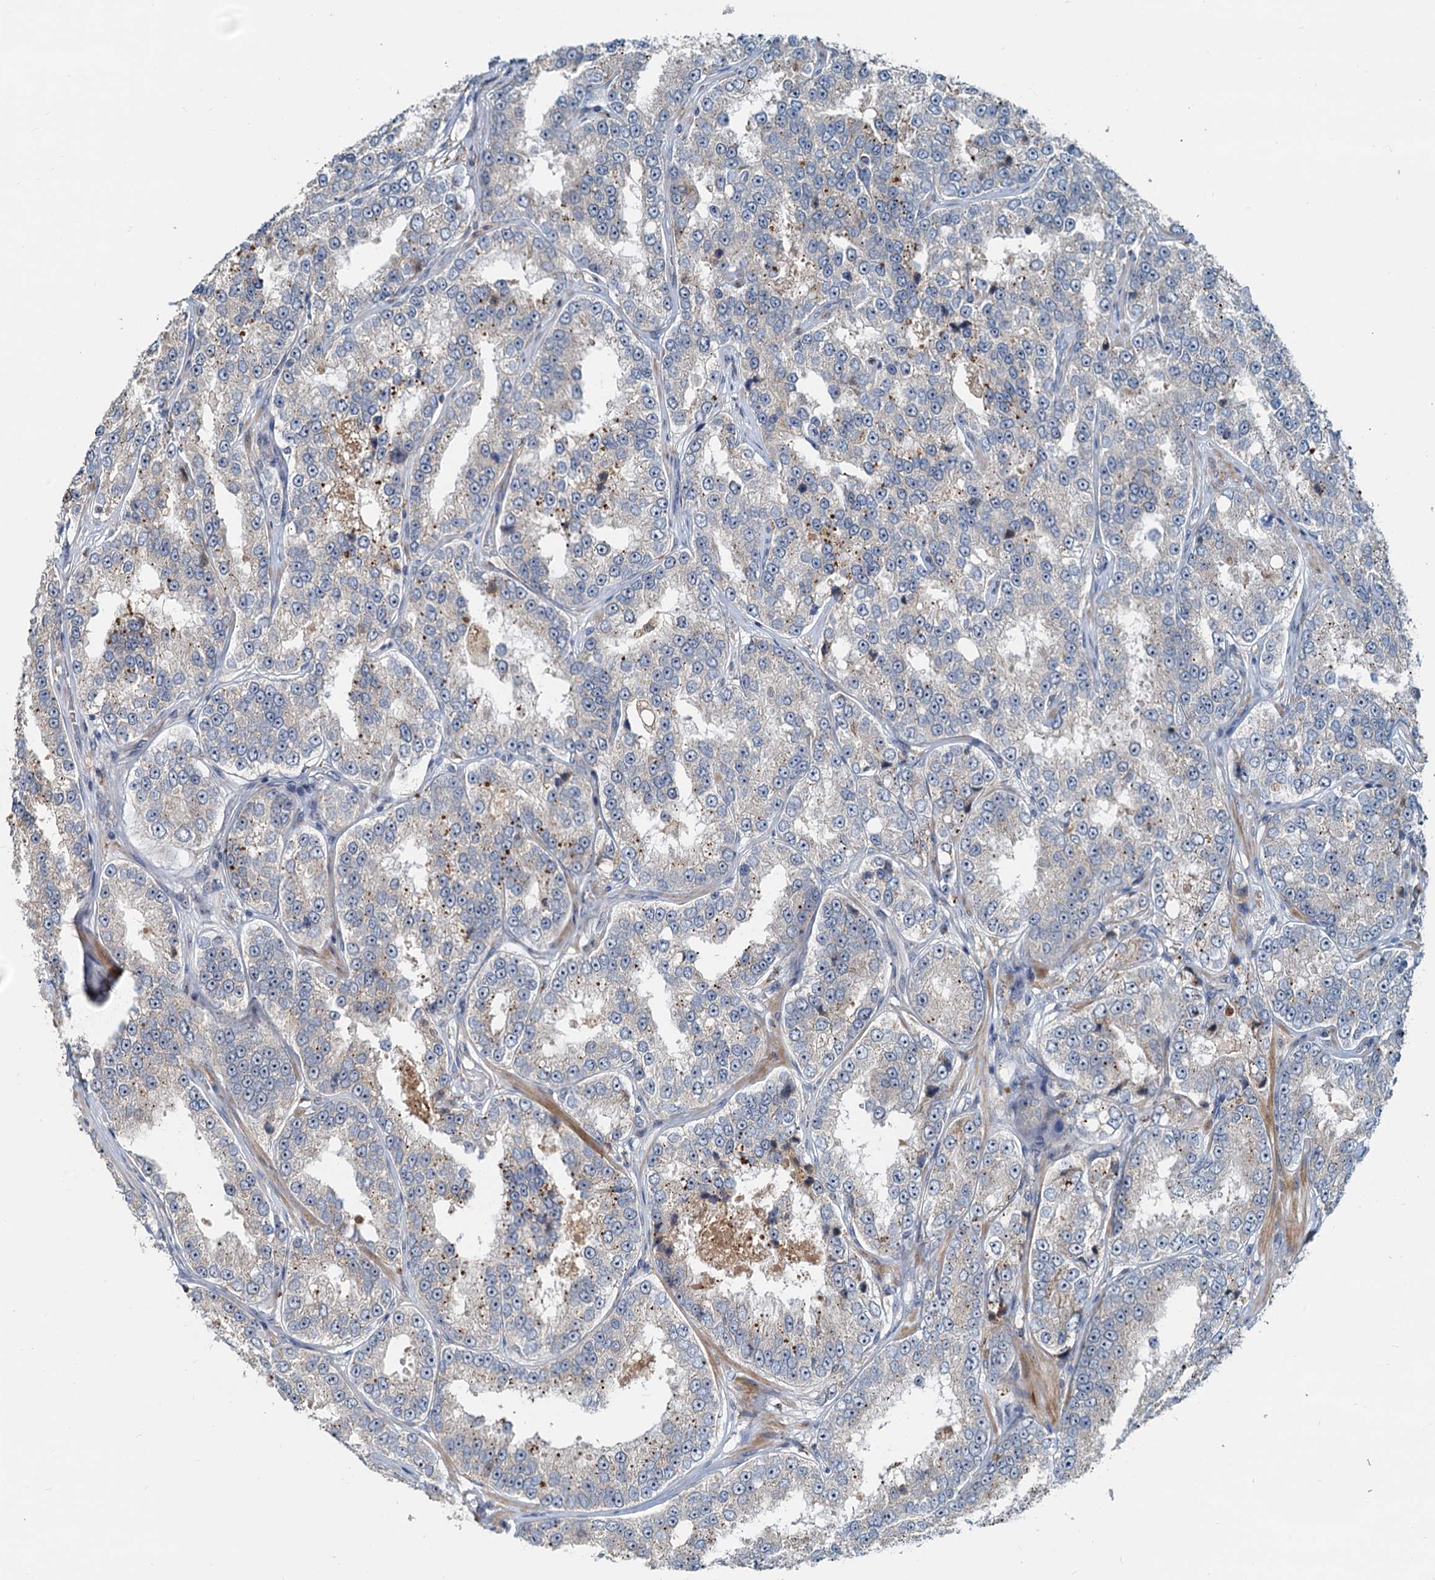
{"staining": {"intensity": "moderate", "quantity": "<25%", "location": "cytoplasmic/membranous"}, "tissue": "prostate cancer", "cell_type": "Tumor cells", "image_type": "cancer", "snomed": [{"axis": "morphology", "description": "Normal tissue, NOS"}, {"axis": "morphology", "description": "Adenocarcinoma, High grade"}, {"axis": "topography", "description": "Prostate"}], "caption": "Protein expression analysis of human high-grade adenocarcinoma (prostate) reveals moderate cytoplasmic/membranous positivity in approximately <25% of tumor cells. The staining was performed using DAB, with brown indicating positive protein expression. Nuclei are stained blue with hematoxylin.", "gene": "RGS7BP", "patient": {"sex": "male", "age": 83}}